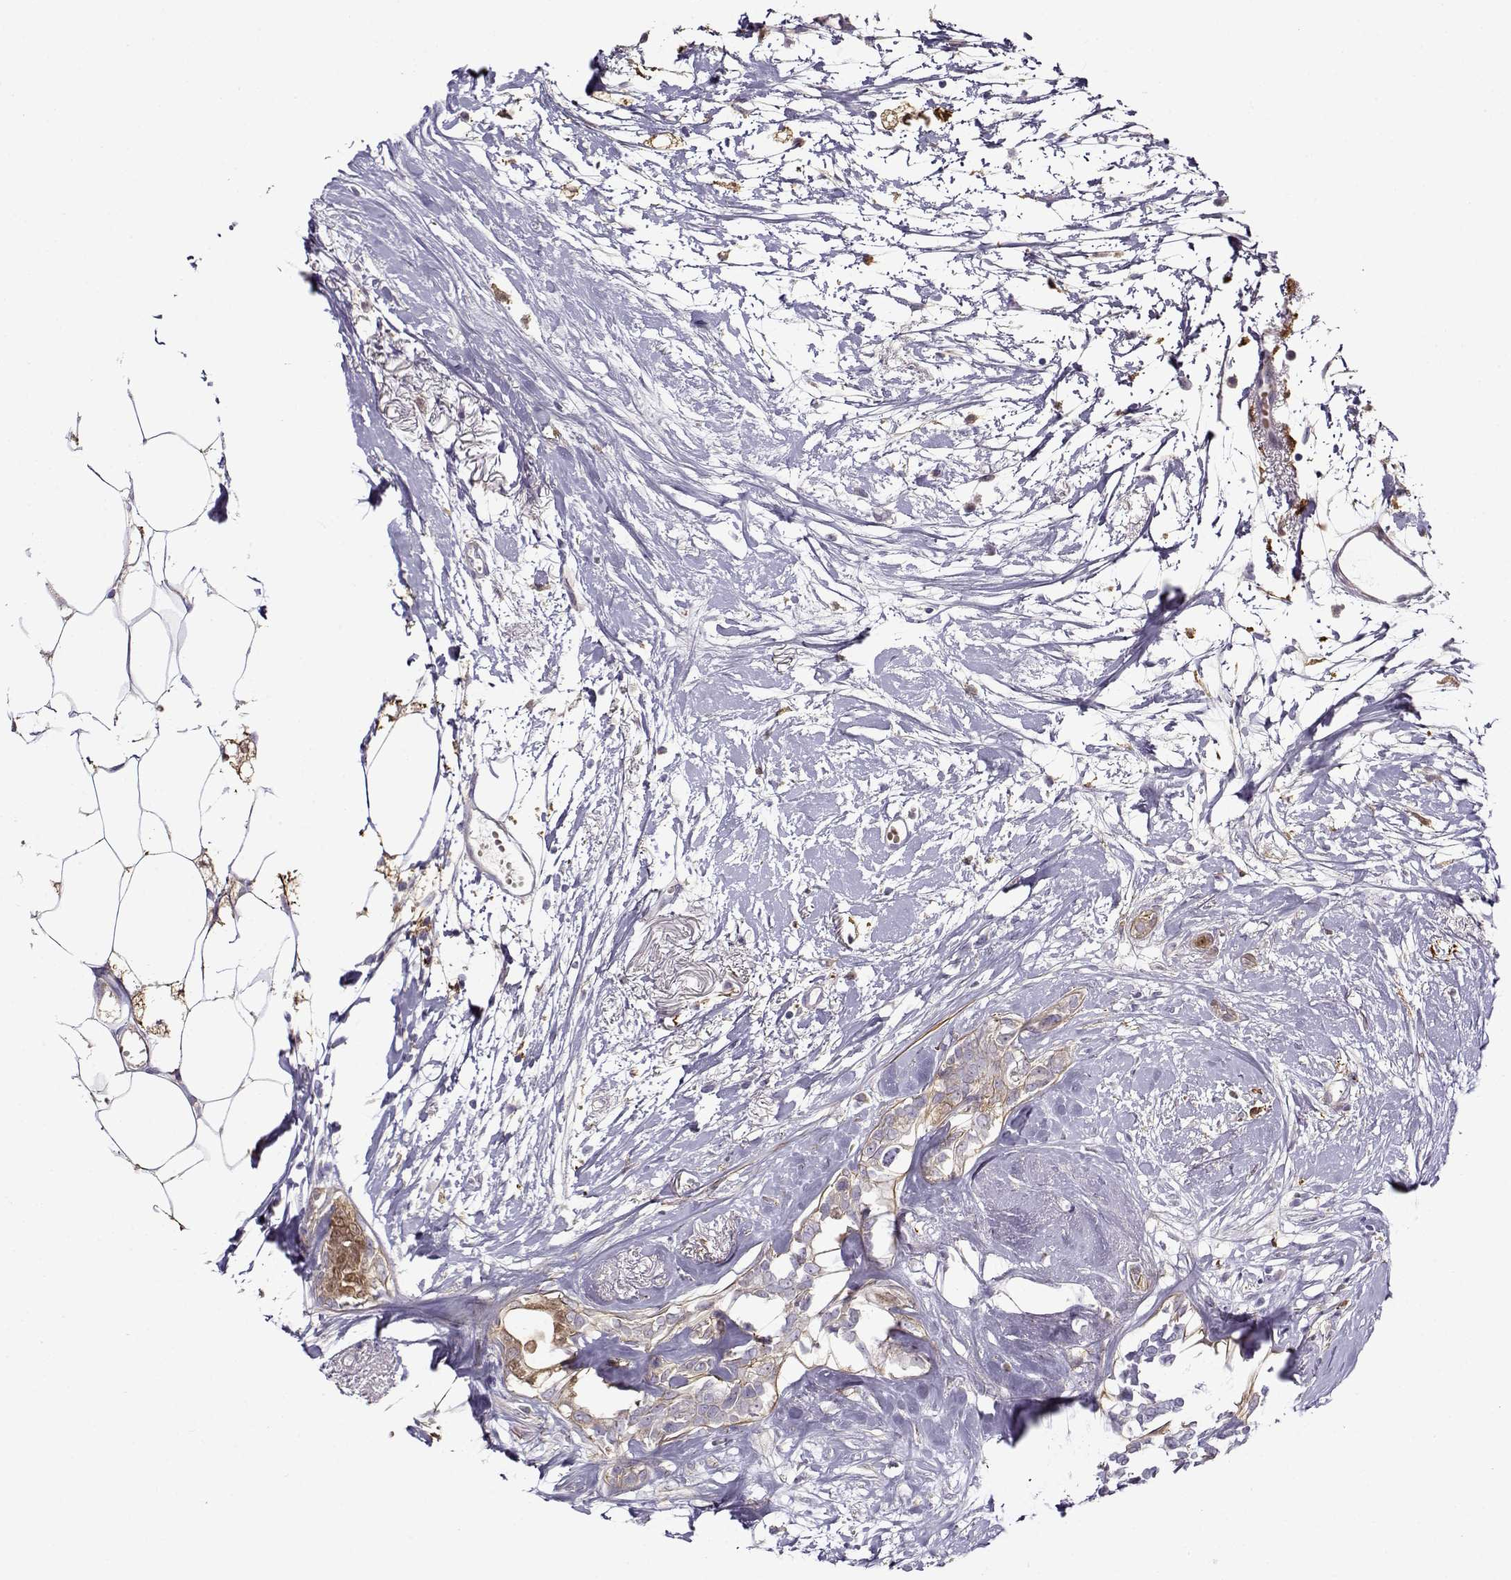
{"staining": {"intensity": "negative", "quantity": "none", "location": "none"}, "tissue": "breast cancer", "cell_type": "Tumor cells", "image_type": "cancer", "snomed": [{"axis": "morphology", "description": "Duct carcinoma"}, {"axis": "topography", "description": "Breast"}], "caption": "A photomicrograph of human breast infiltrating ductal carcinoma is negative for staining in tumor cells.", "gene": "UCP3", "patient": {"sex": "female", "age": 40}}